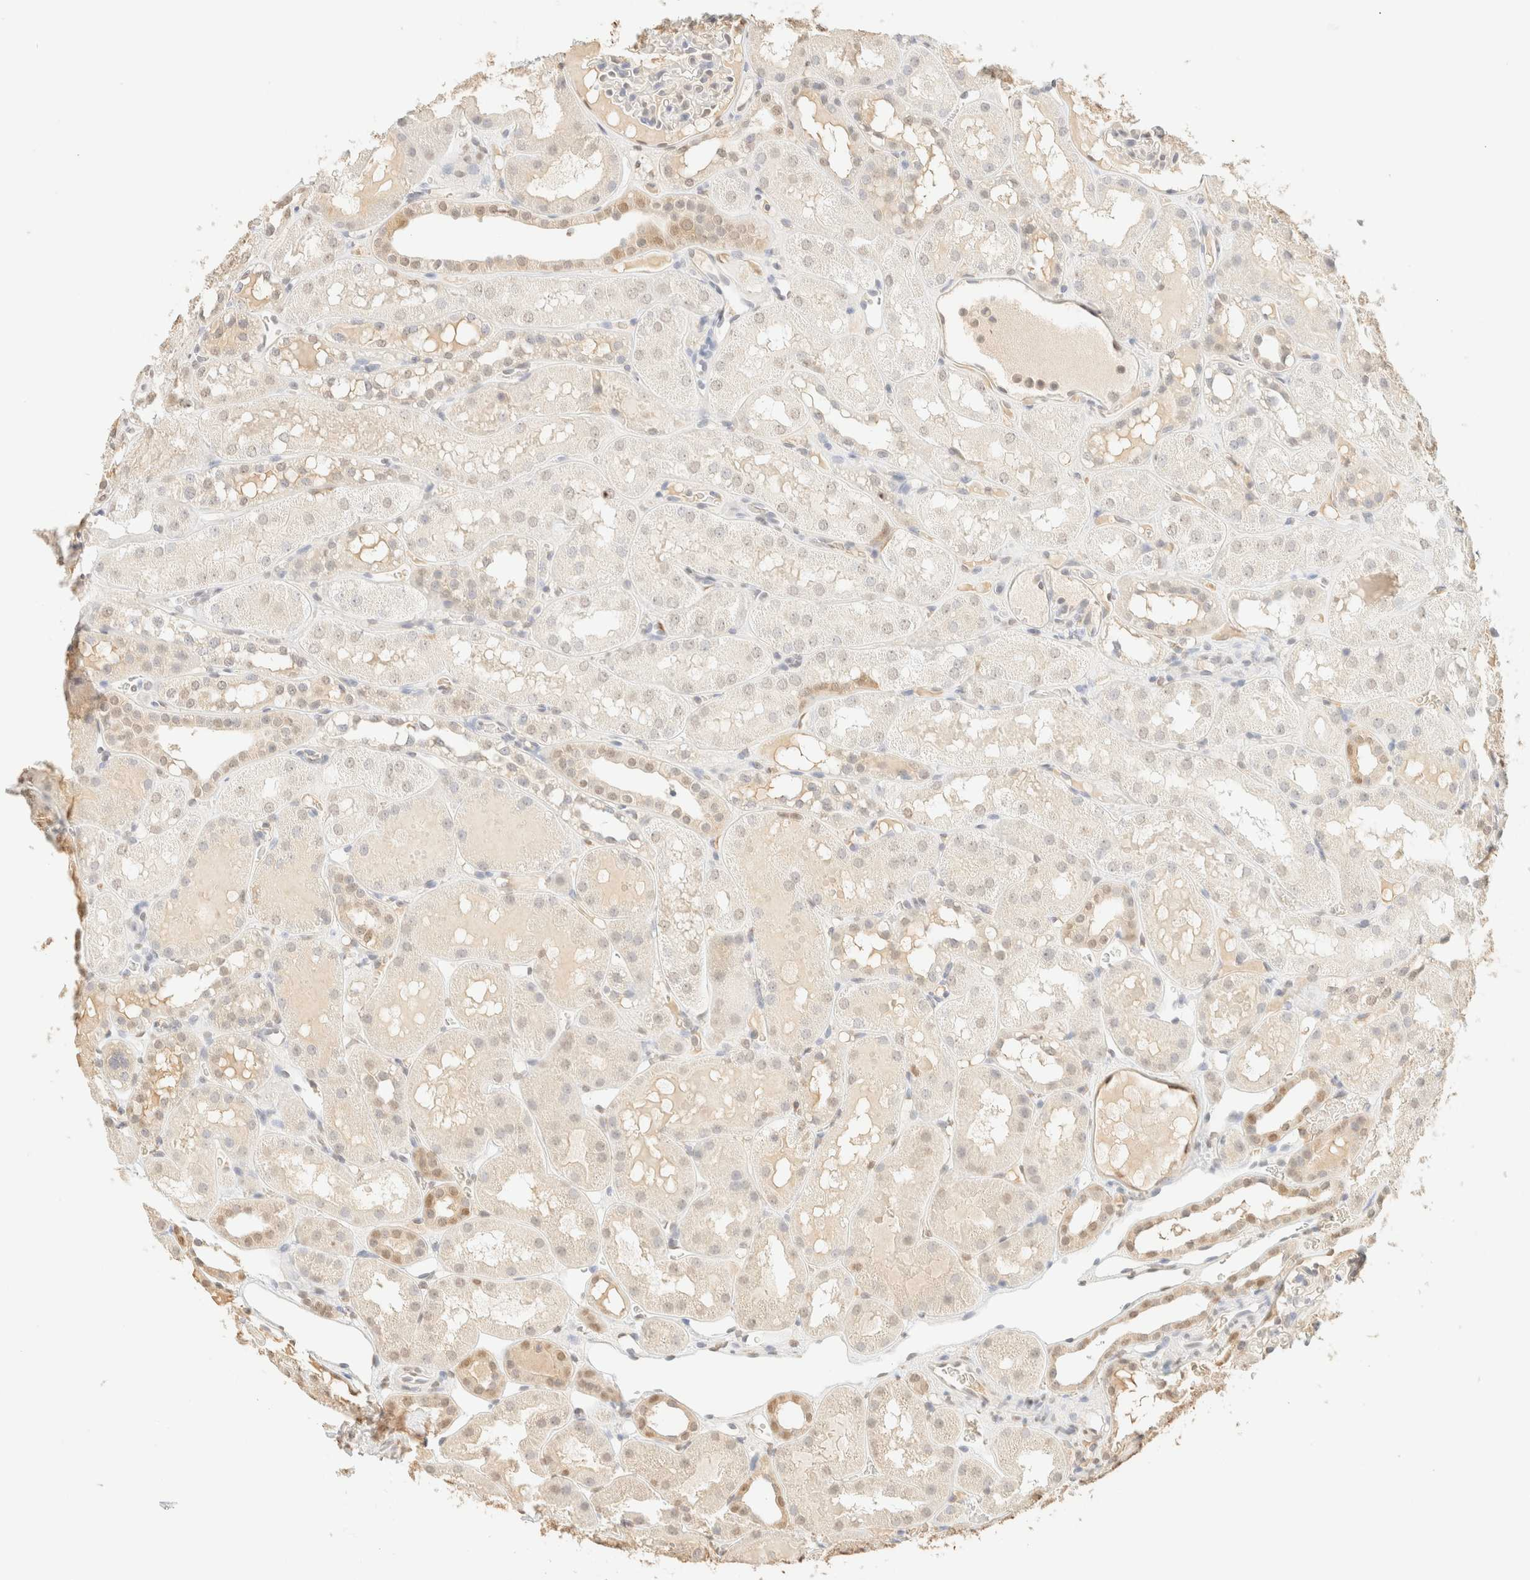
{"staining": {"intensity": "weak", "quantity": "25%-75%", "location": "nuclear"}, "tissue": "kidney", "cell_type": "Cells in glomeruli", "image_type": "normal", "snomed": [{"axis": "morphology", "description": "Normal tissue, NOS"}, {"axis": "topography", "description": "Kidney"}, {"axis": "topography", "description": "Urinary bladder"}], "caption": "Kidney stained with IHC exhibits weak nuclear staining in approximately 25%-75% of cells in glomeruli.", "gene": "S100A13", "patient": {"sex": "male", "age": 16}}